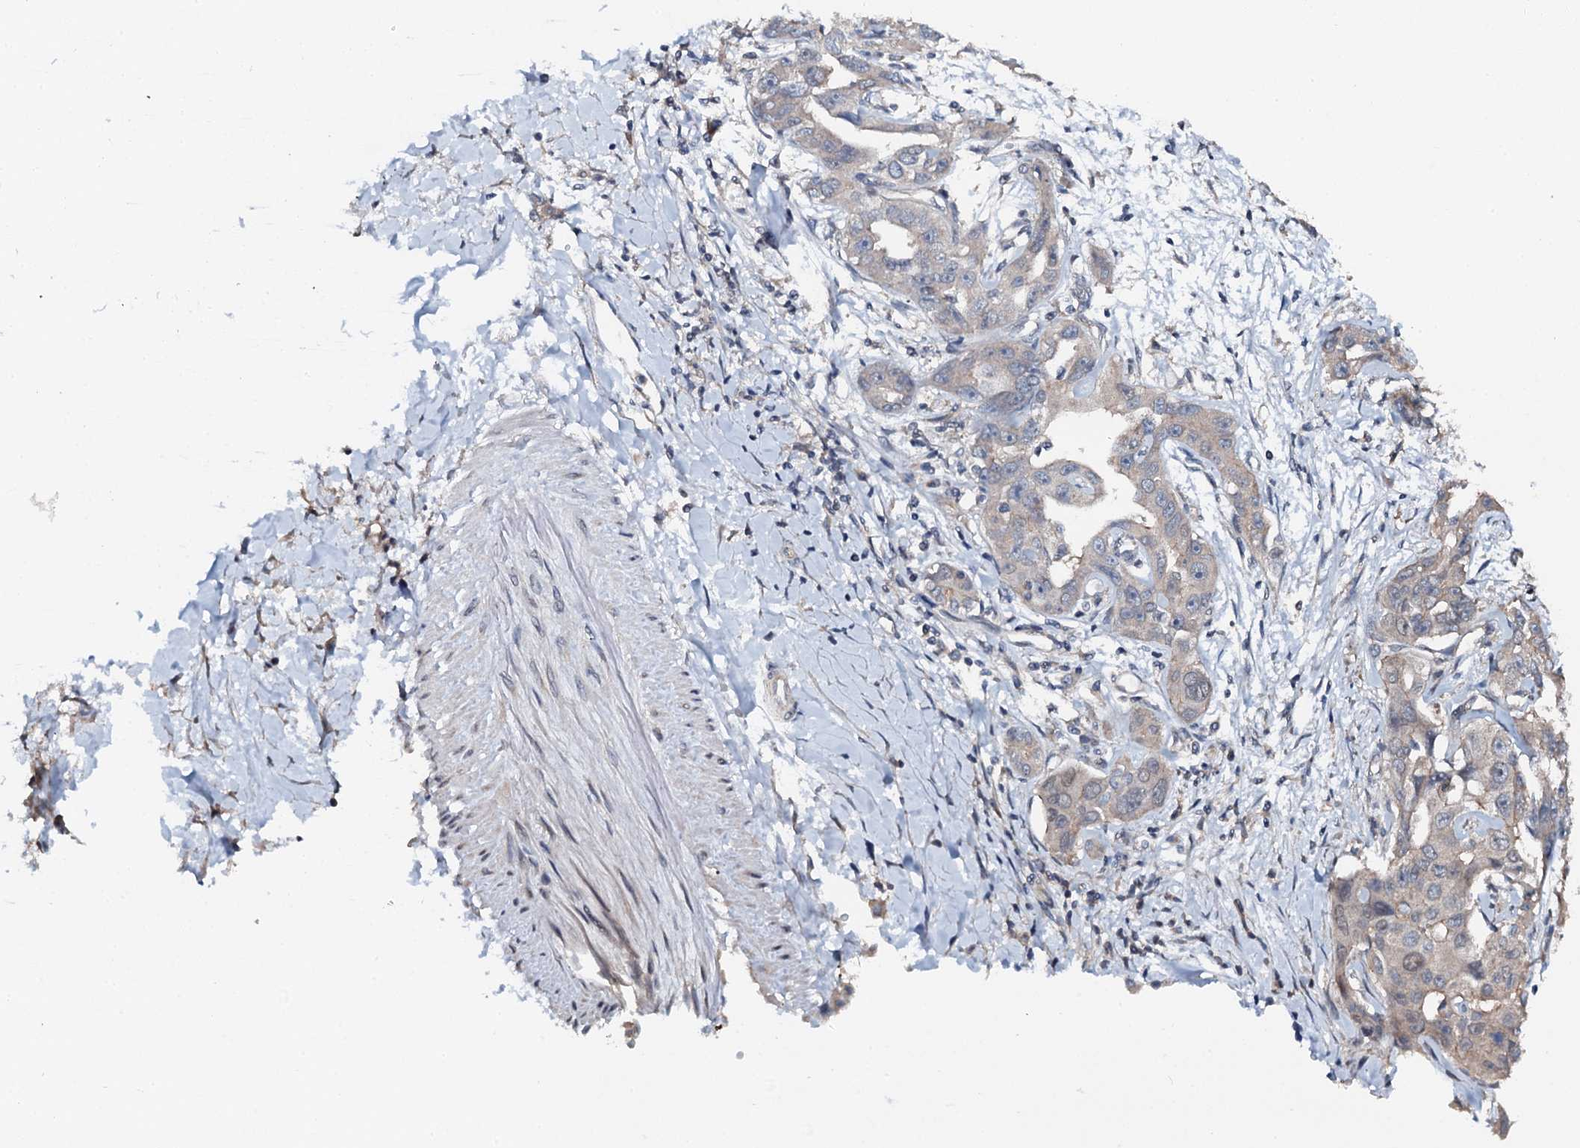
{"staining": {"intensity": "negative", "quantity": "none", "location": "none"}, "tissue": "liver cancer", "cell_type": "Tumor cells", "image_type": "cancer", "snomed": [{"axis": "morphology", "description": "Cholangiocarcinoma"}, {"axis": "topography", "description": "Liver"}], "caption": "Immunohistochemistry image of neoplastic tissue: human liver cancer (cholangiocarcinoma) stained with DAB (3,3'-diaminobenzidine) demonstrates no significant protein staining in tumor cells. Brightfield microscopy of IHC stained with DAB (brown) and hematoxylin (blue), captured at high magnification.", "gene": "FLYWCH1", "patient": {"sex": "male", "age": 59}}